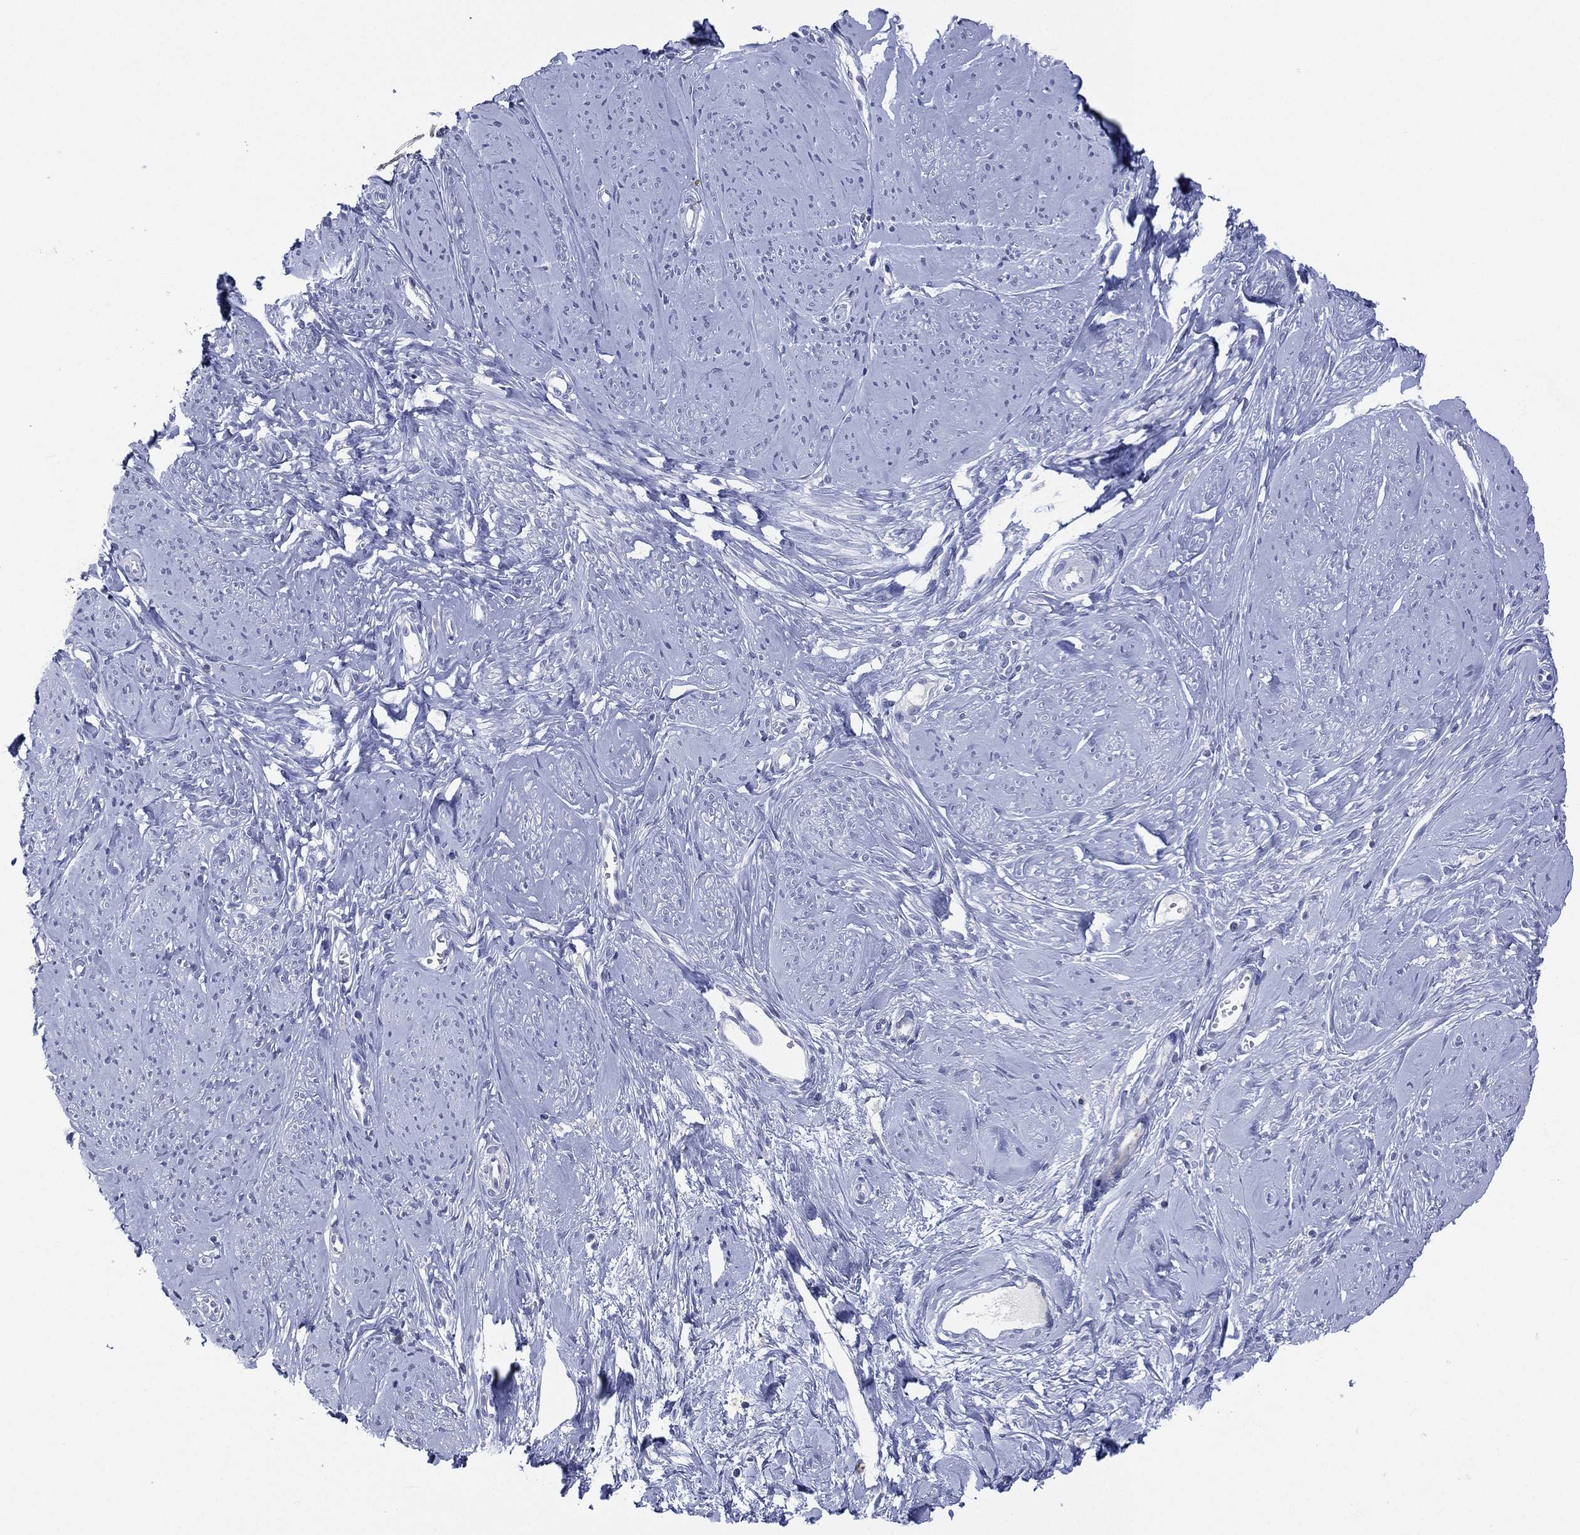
{"staining": {"intensity": "negative", "quantity": "none", "location": "none"}, "tissue": "smooth muscle", "cell_type": "Smooth muscle cells", "image_type": "normal", "snomed": [{"axis": "morphology", "description": "Normal tissue, NOS"}, {"axis": "topography", "description": "Smooth muscle"}], "caption": "Immunohistochemistry (IHC) histopathology image of benign human smooth muscle stained for a protein (brown), which displays no positivity in smooth muscle cells.", "gene": "KRT35", "patient": {"sex": "female", "age": 48}}